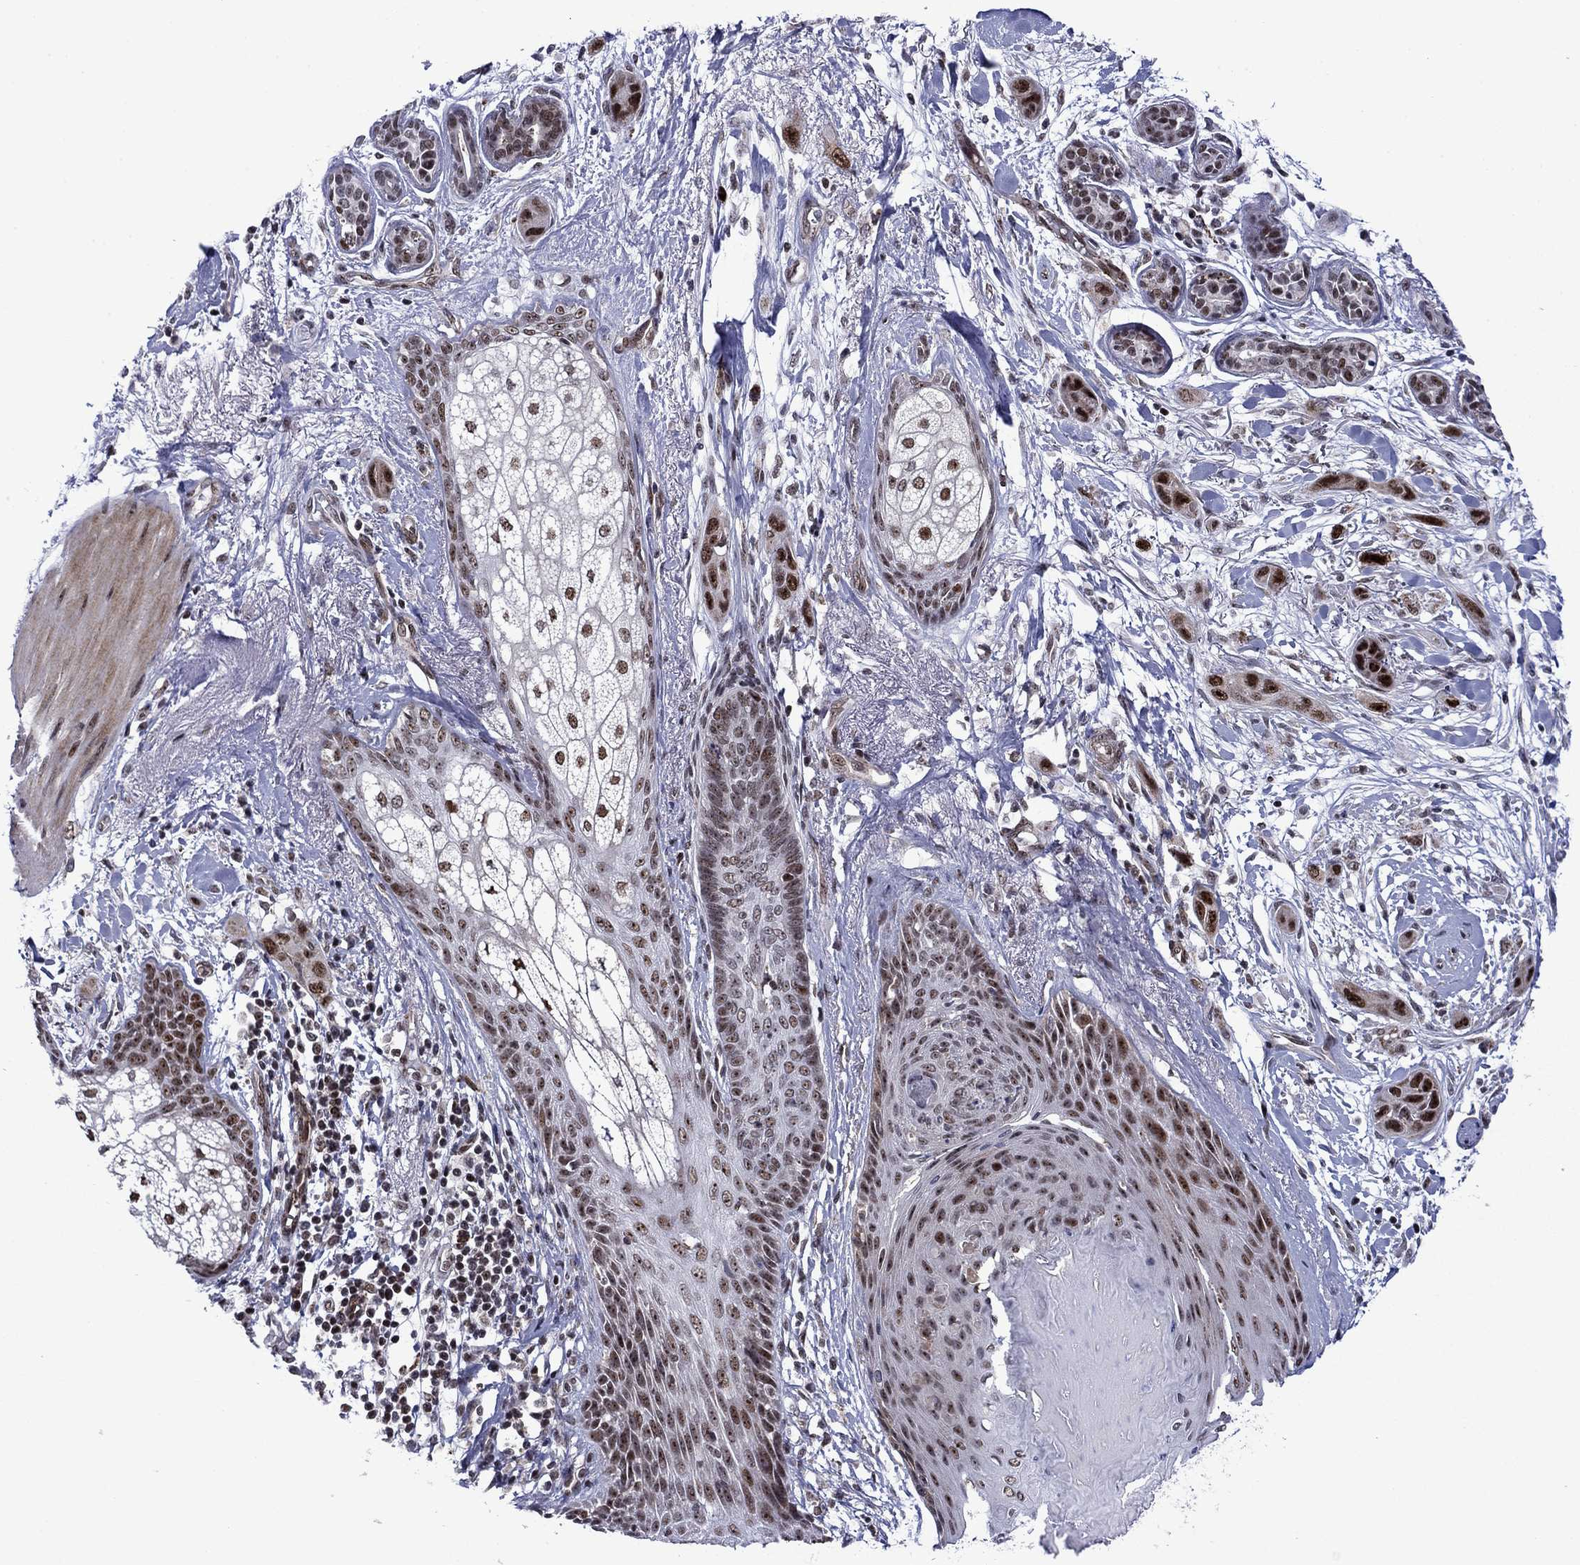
{"staining": {"intensity": "strong", "quantity": "<25%", "location": "nuclear"}, "tissue": "skin cancer", "cell_type": "Tumor cells", "image_type": "cancer", "snomed": [{"axis": "morphology", "description": "Squamous cell carcinoma, NOS"}, {"axis": "topography", "description": "Skin"}], "caption": "Immunohistochemical staining of skin cancer (squamous cell carcinoma) reveals medium levels of strong nuclear protein positivity in about <25% of tumor cells.", "gene": "SURF2", "patient": {"sex": "male", "age": 79}}